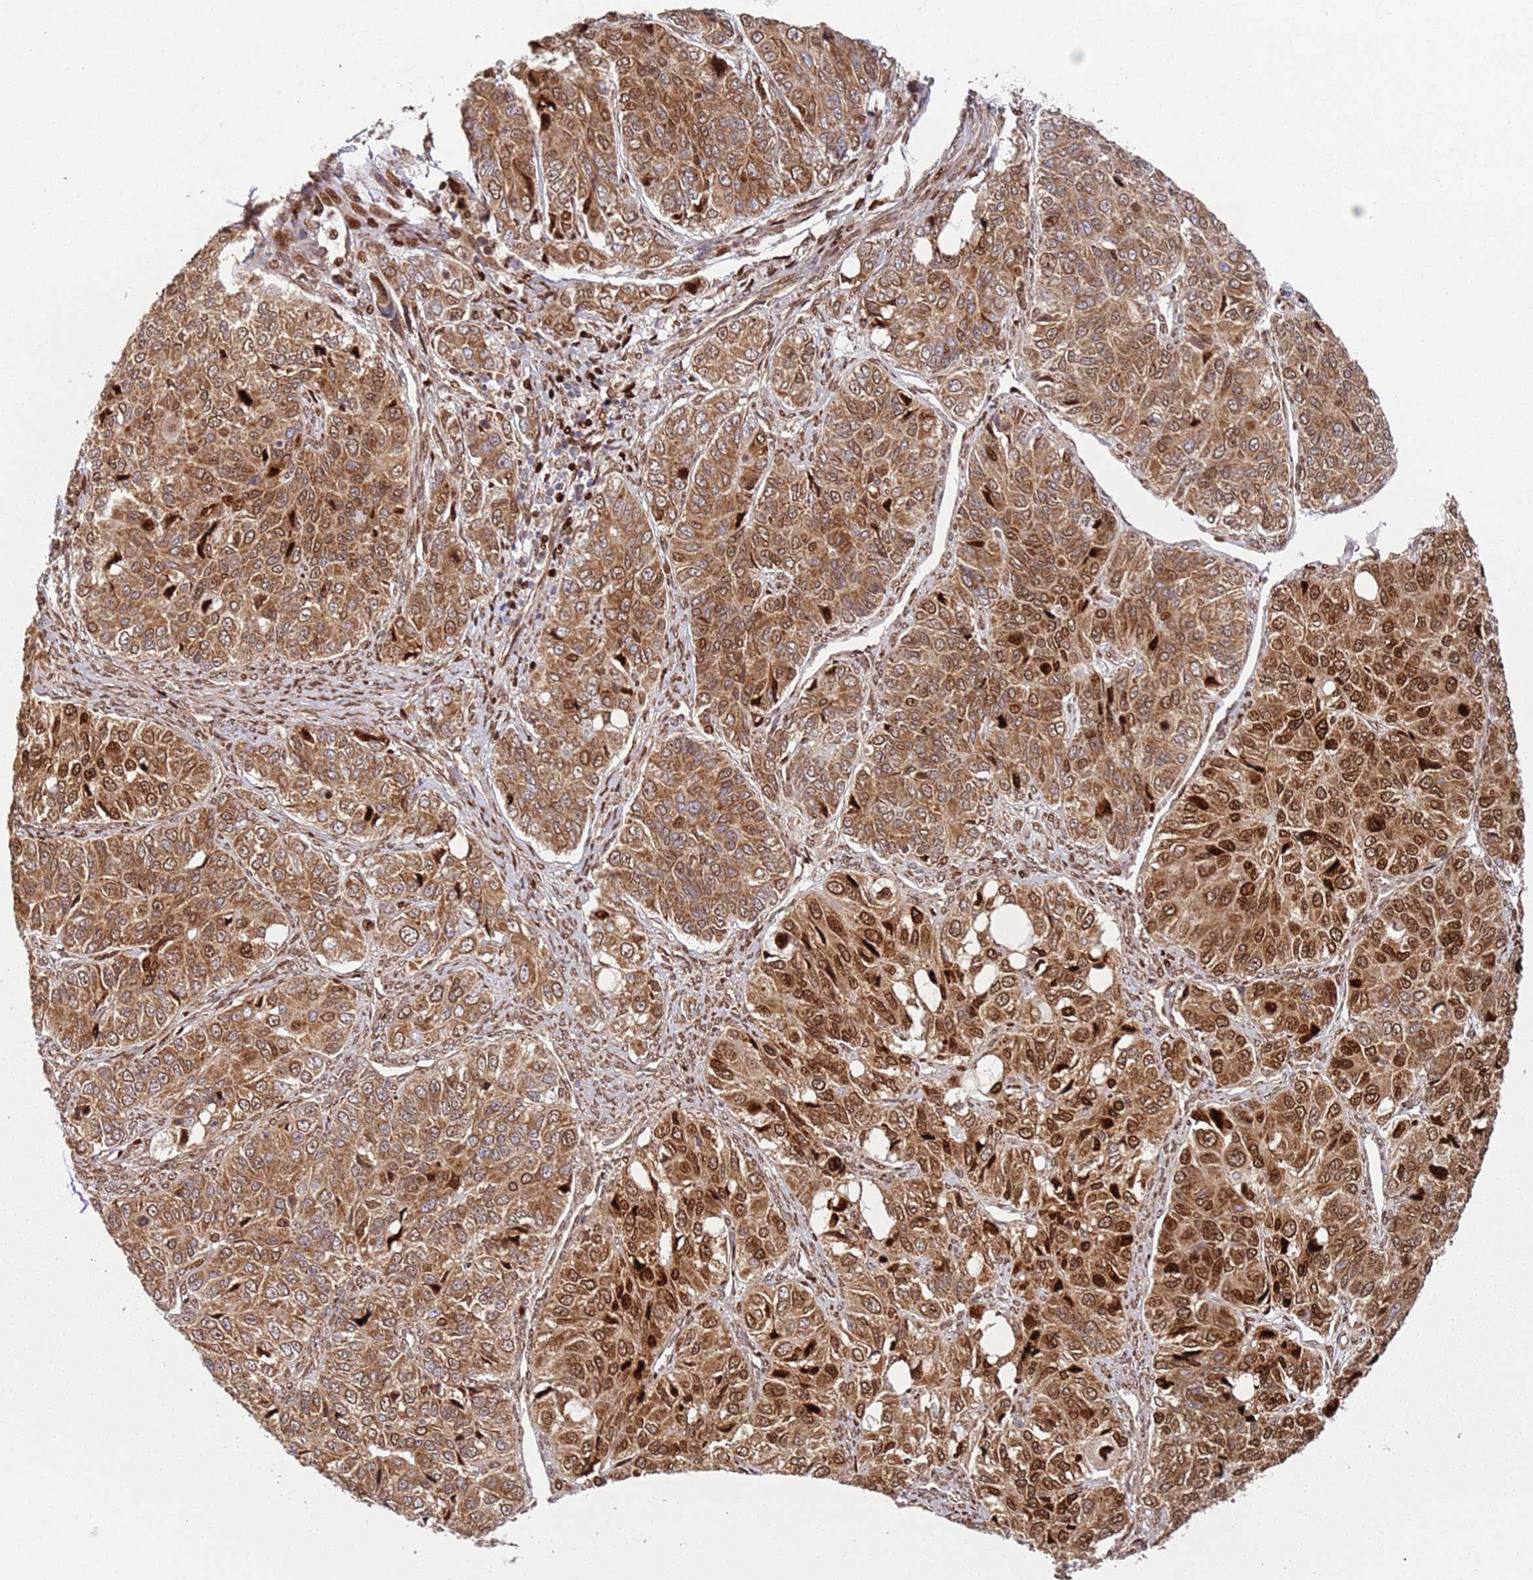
{"staining": {"intensity": "strong", "quantity": ">75%", "location": "cytoplasmic/membranous,nuclear"}, "tissue": "ovarian cancer", "cell_type": "Tumor cells", "image_type": "cancer", "snomed": [{"axis": "morphology", "description": "Carcinoma, endometroid"}, {"axis": "topography", "description": "Ovary"}], "caption": "IHC micrograph of neoplastic tissue: endometroid carcinoma (ovarian) stained using immunohistochemistry (IHC) reveals high levels of strong protein expression localized specifically in the cytoplasmic/membranous and nuclear of tumor cells, appearing as a cytoplasmic/membranous and nuclear brown color.", "gene": "HNRNPLL", "patient": {"sex": "female", "age": 51}}